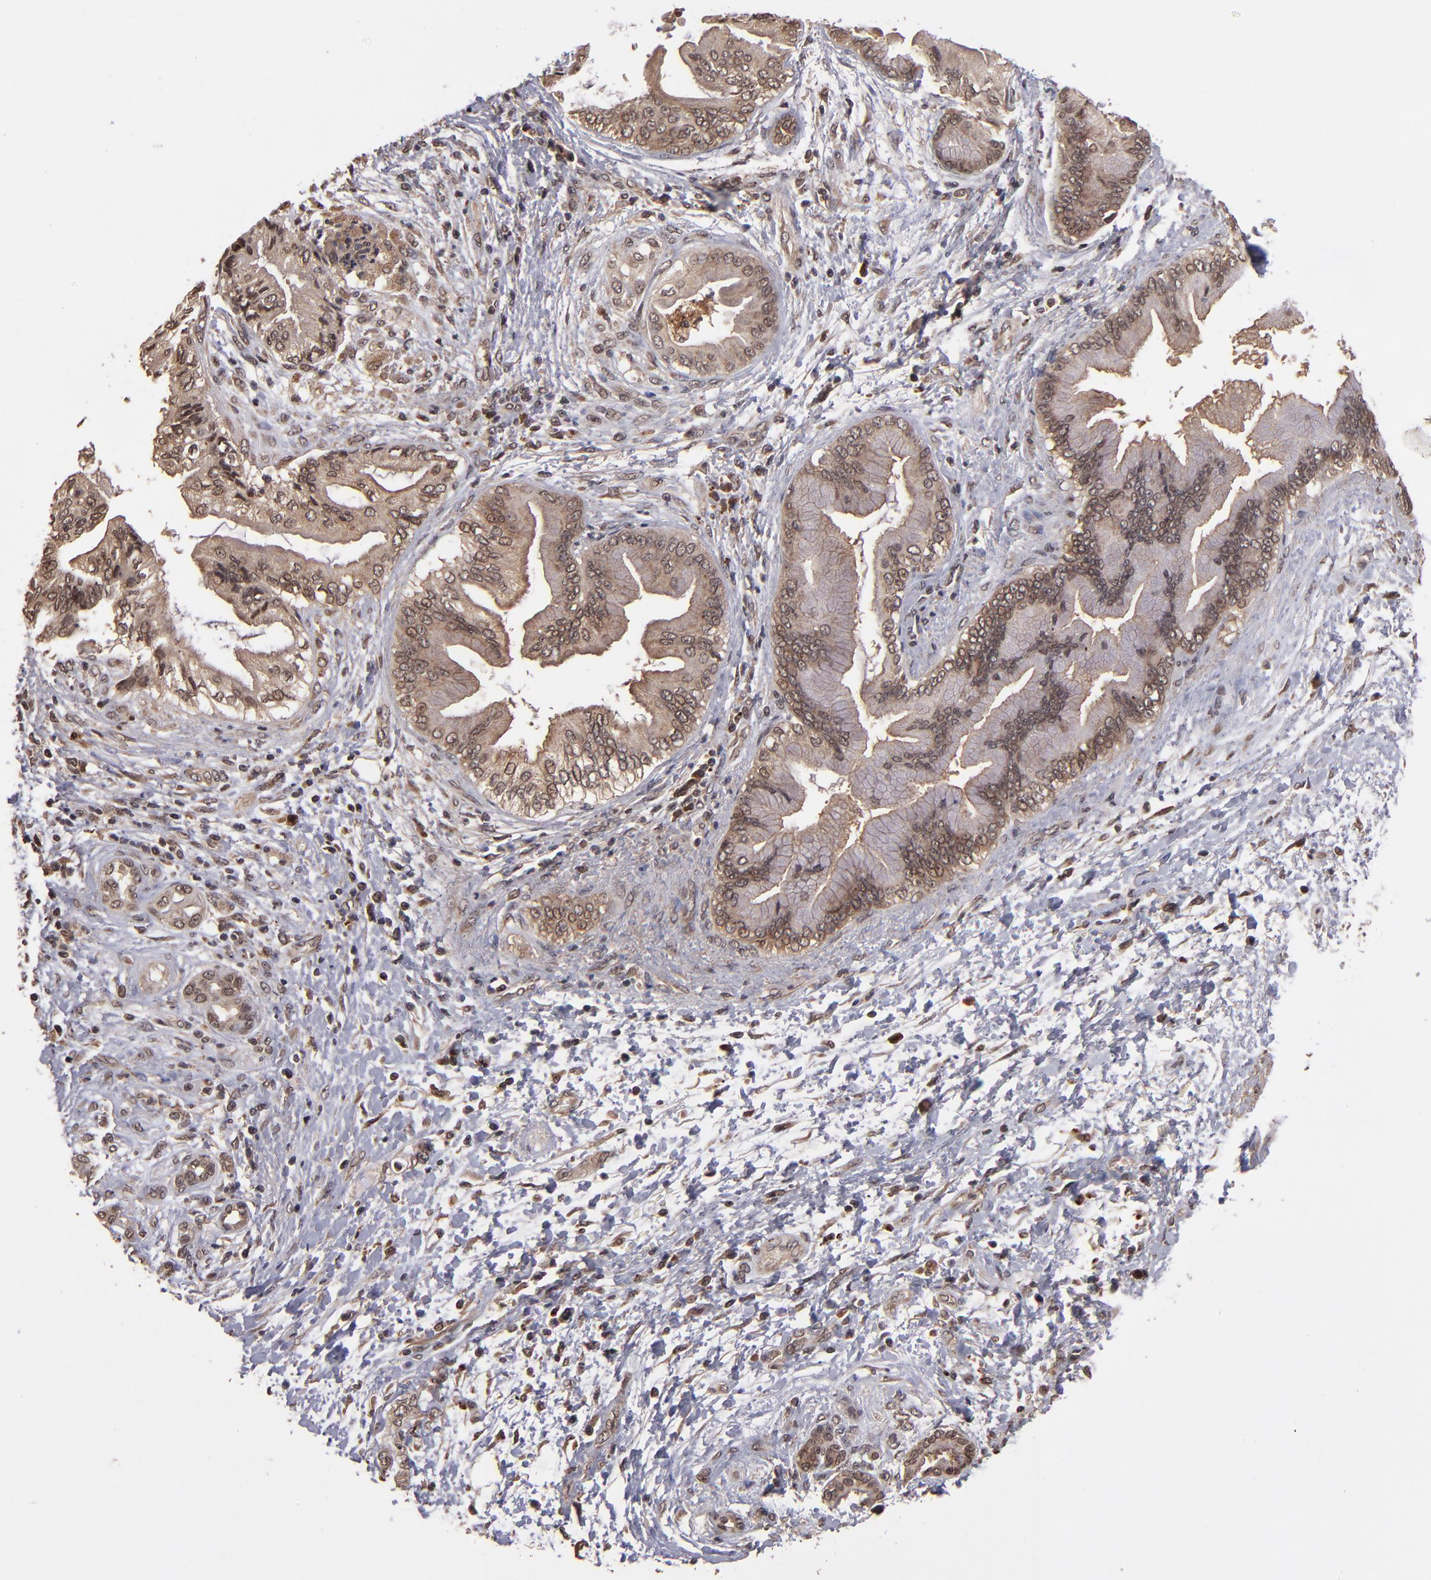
{"staining": {"intensity": "moderate", "quantity": ">75%", "location": "cytoplasmic/membranous"}, "tissue": "pancreatic cancer", "cell_type": "Tumor cells", "image_type": "cancer", "snomed": [{"axis": "morphology", "description": "Adenocarcinoma, NOS"}, {"axis": "topography", "description": "Pancreas"}], "caption": "There is medium levels of moderate cytoplasmic/membranous positivity in tumor cells of pancreatic adenocarcinoma, as demonstrated by immunohistochemical staining (brown color).", "gene": "NFE2L2", "patient": {"sex": "female", "age": 70}}